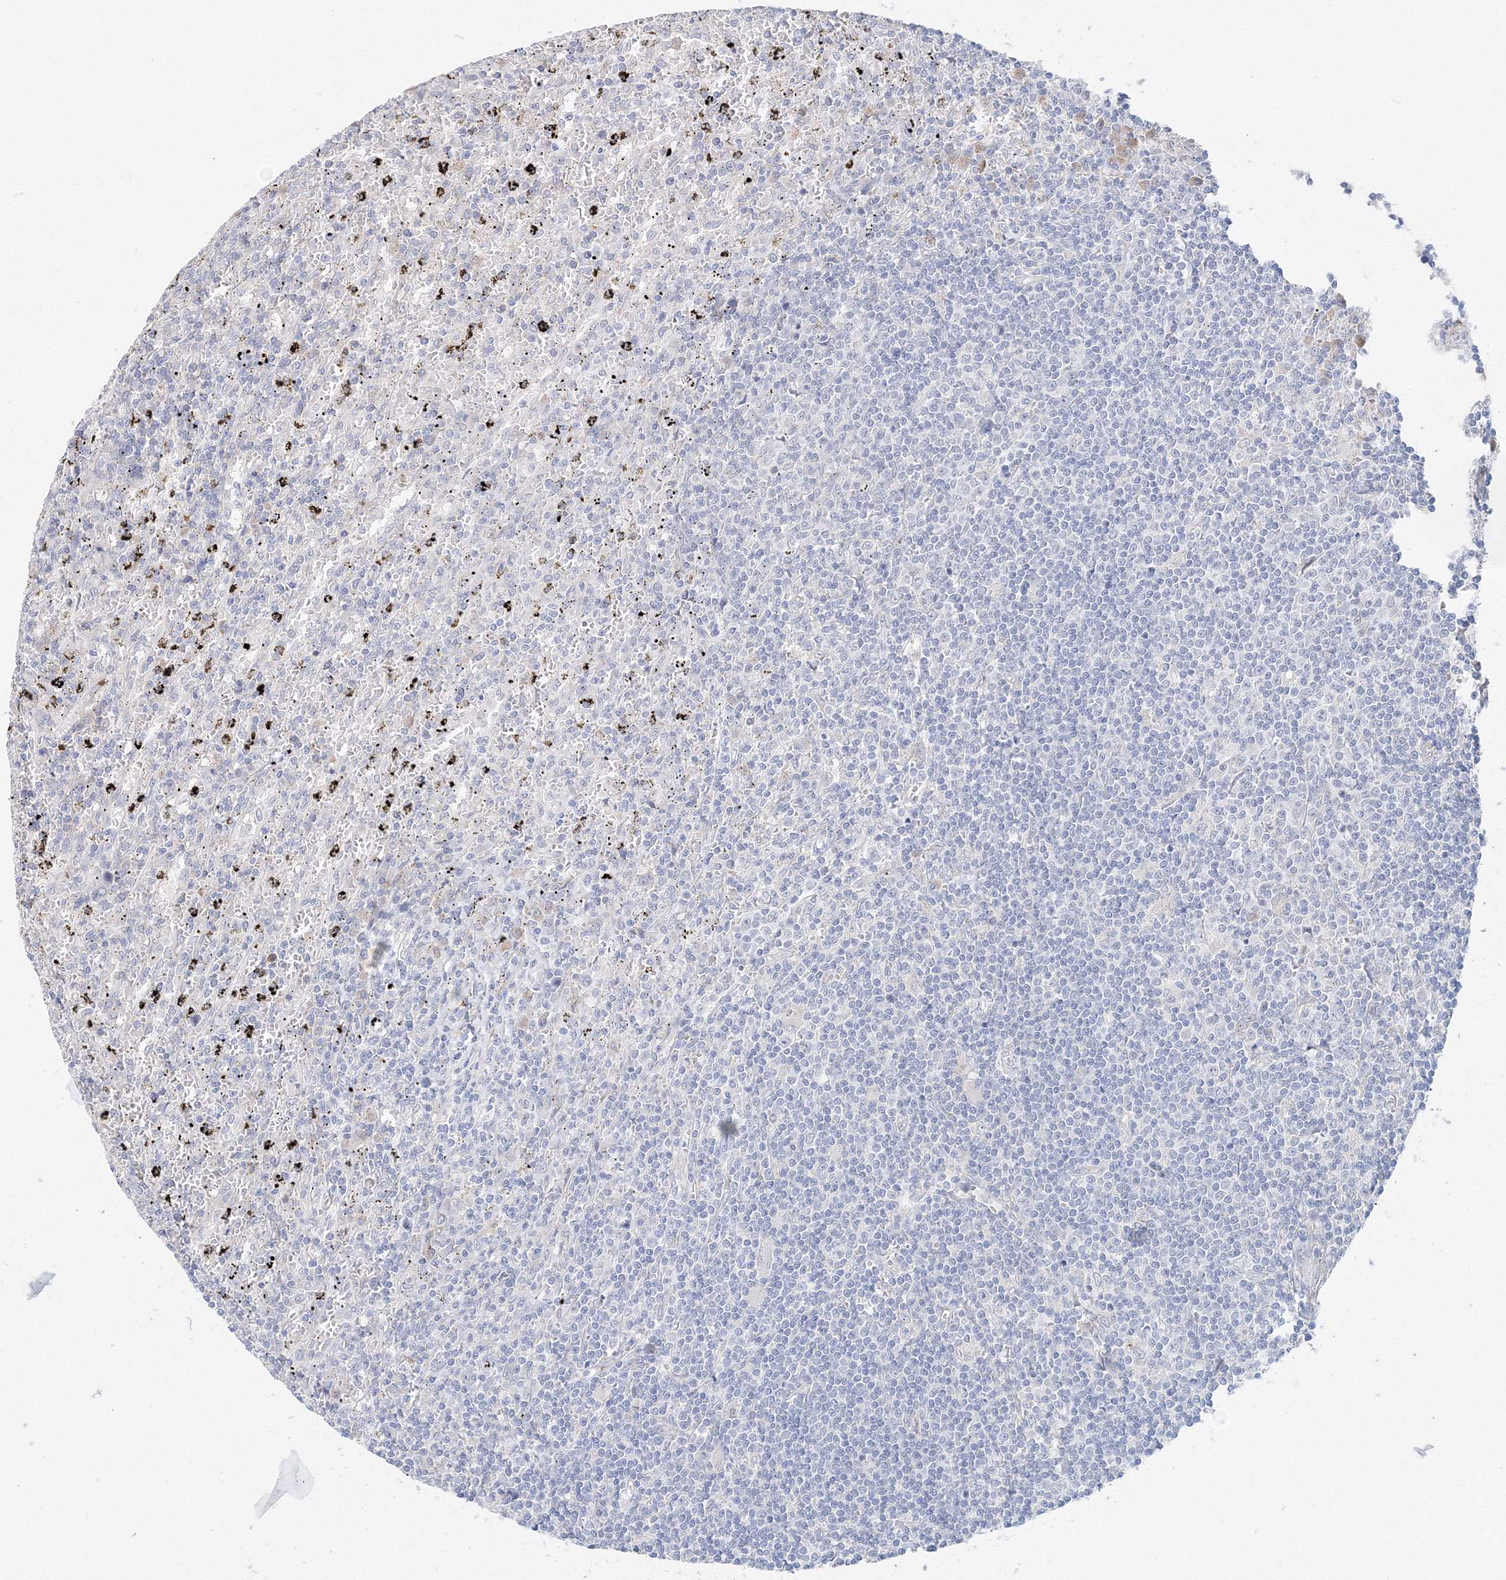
{"staining": {"intensity": "negative", "quantity": "none", "location": "none"}, "tissue": "lymphoma", "cell_type": "Tumor cells", "image_type": "cancer", "snomed": [{"axis": "morphology", "description": "Malignant lymphoma, non-Hodgkin's type, Low grade"}, {"axis": "topography", "description": "Spleen"}], "caption": "Immunohistochemistry (IHC) image of human lymphoma stained for a protein (brown), which reveals no staining in tumor cells.", "gene": "DHRS12", "patient": {"sex": "male", "age": 76}}